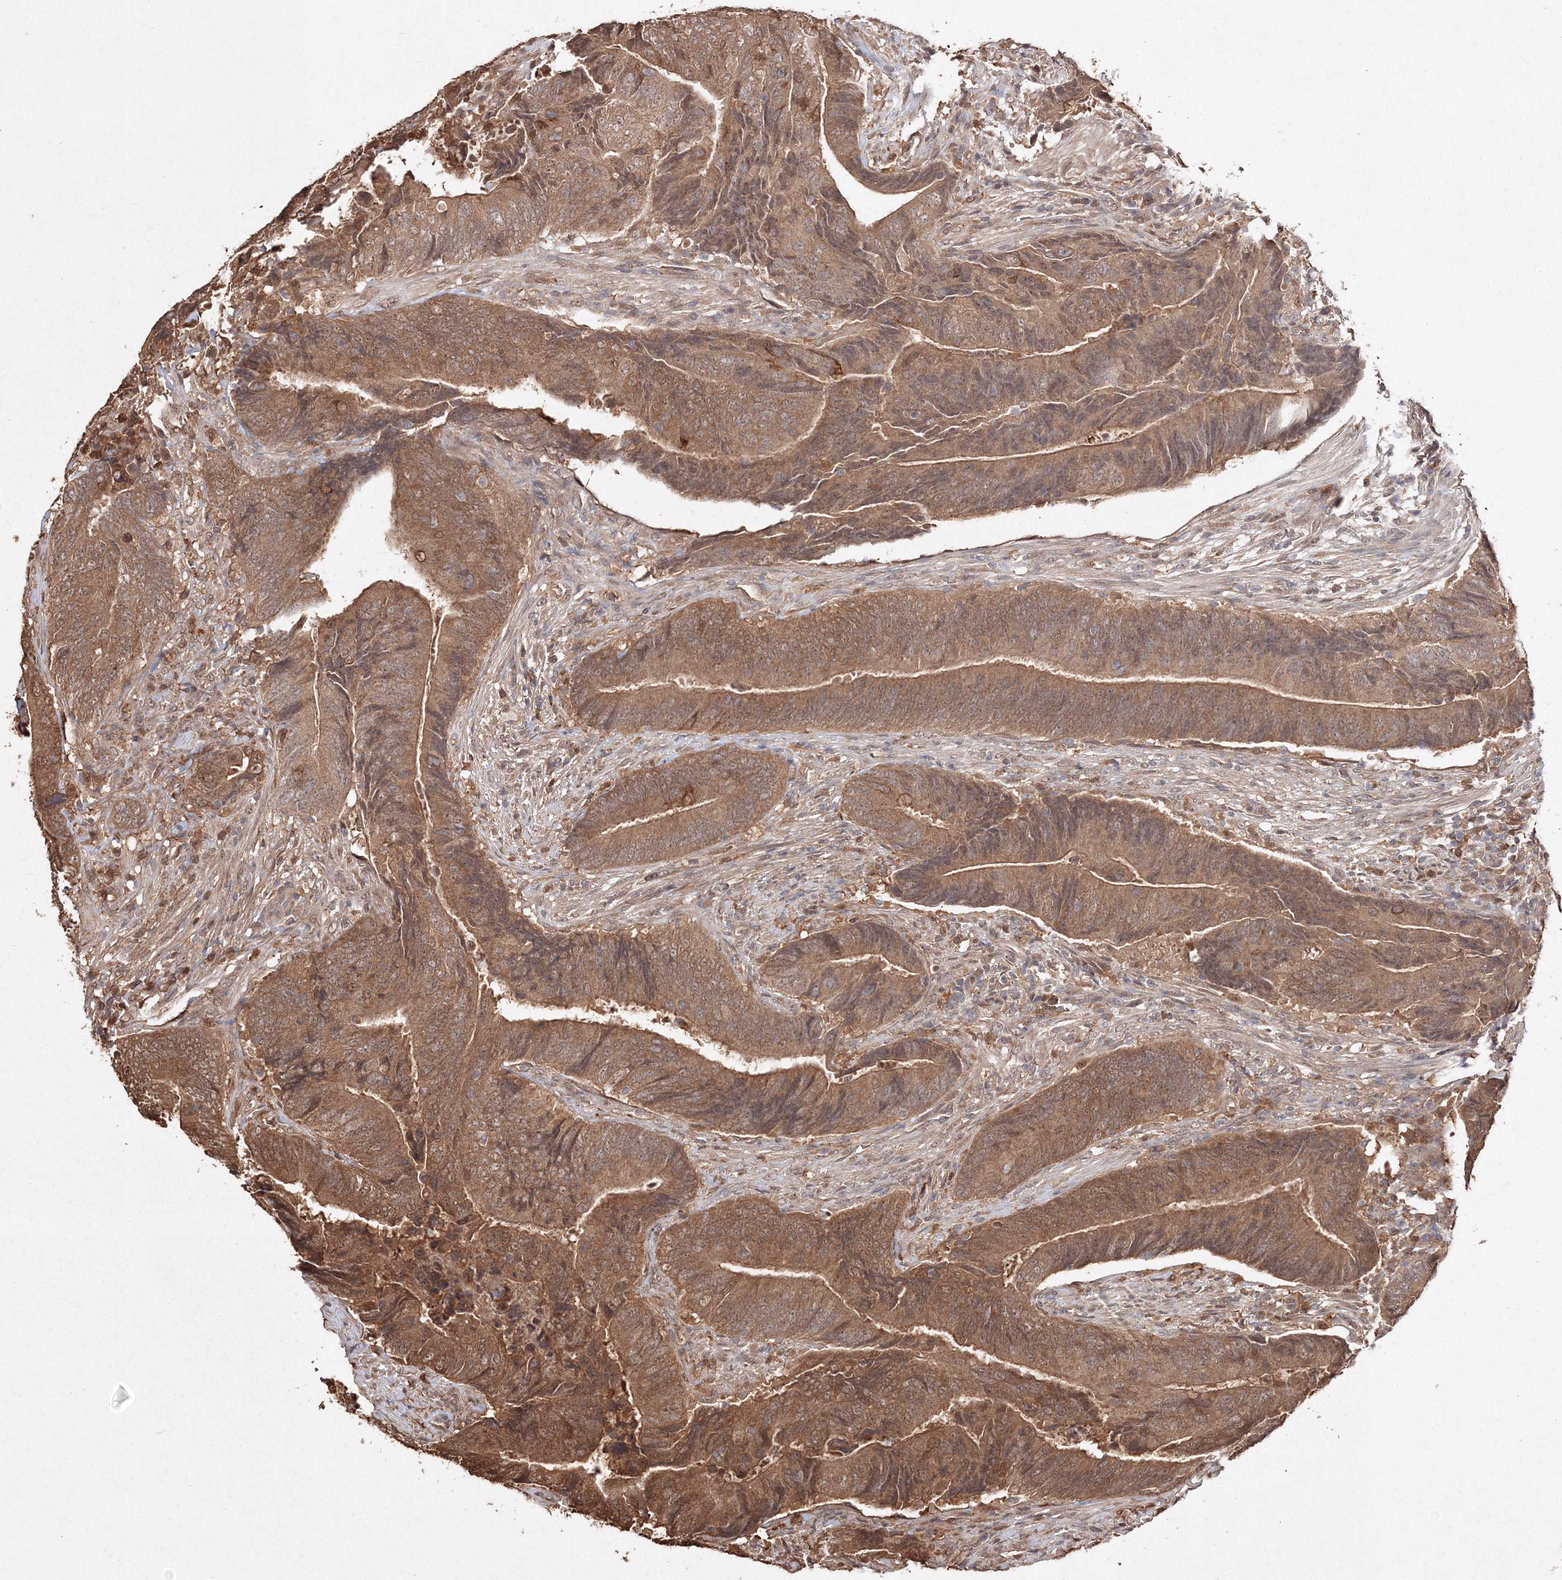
{"staining": {"intensity": "moderate", "quantity": ">75%", "location": "cytoplasmic/membranous,nuclear"}, "tissue": "colorectal cancer", "cell_type": "Tumor cells", "image_type": "cancer", "snomed": [{"axis": "morphology", "description": "Normal tissue, NOS"}, {"axis": "morphology", "description": "Adenocarcinoma, NOS"}, {"axis": "topography", "description": "Colon"}], "caption": "The photomicrograph shows staining of colorectal adenocarcinoma, revealing moderate cytoplasmic/membranous and nuclear protein staining (brown color) within tumor cells.", "gene": "S100A11", "patient": {"sex": "male", "age": 56}}